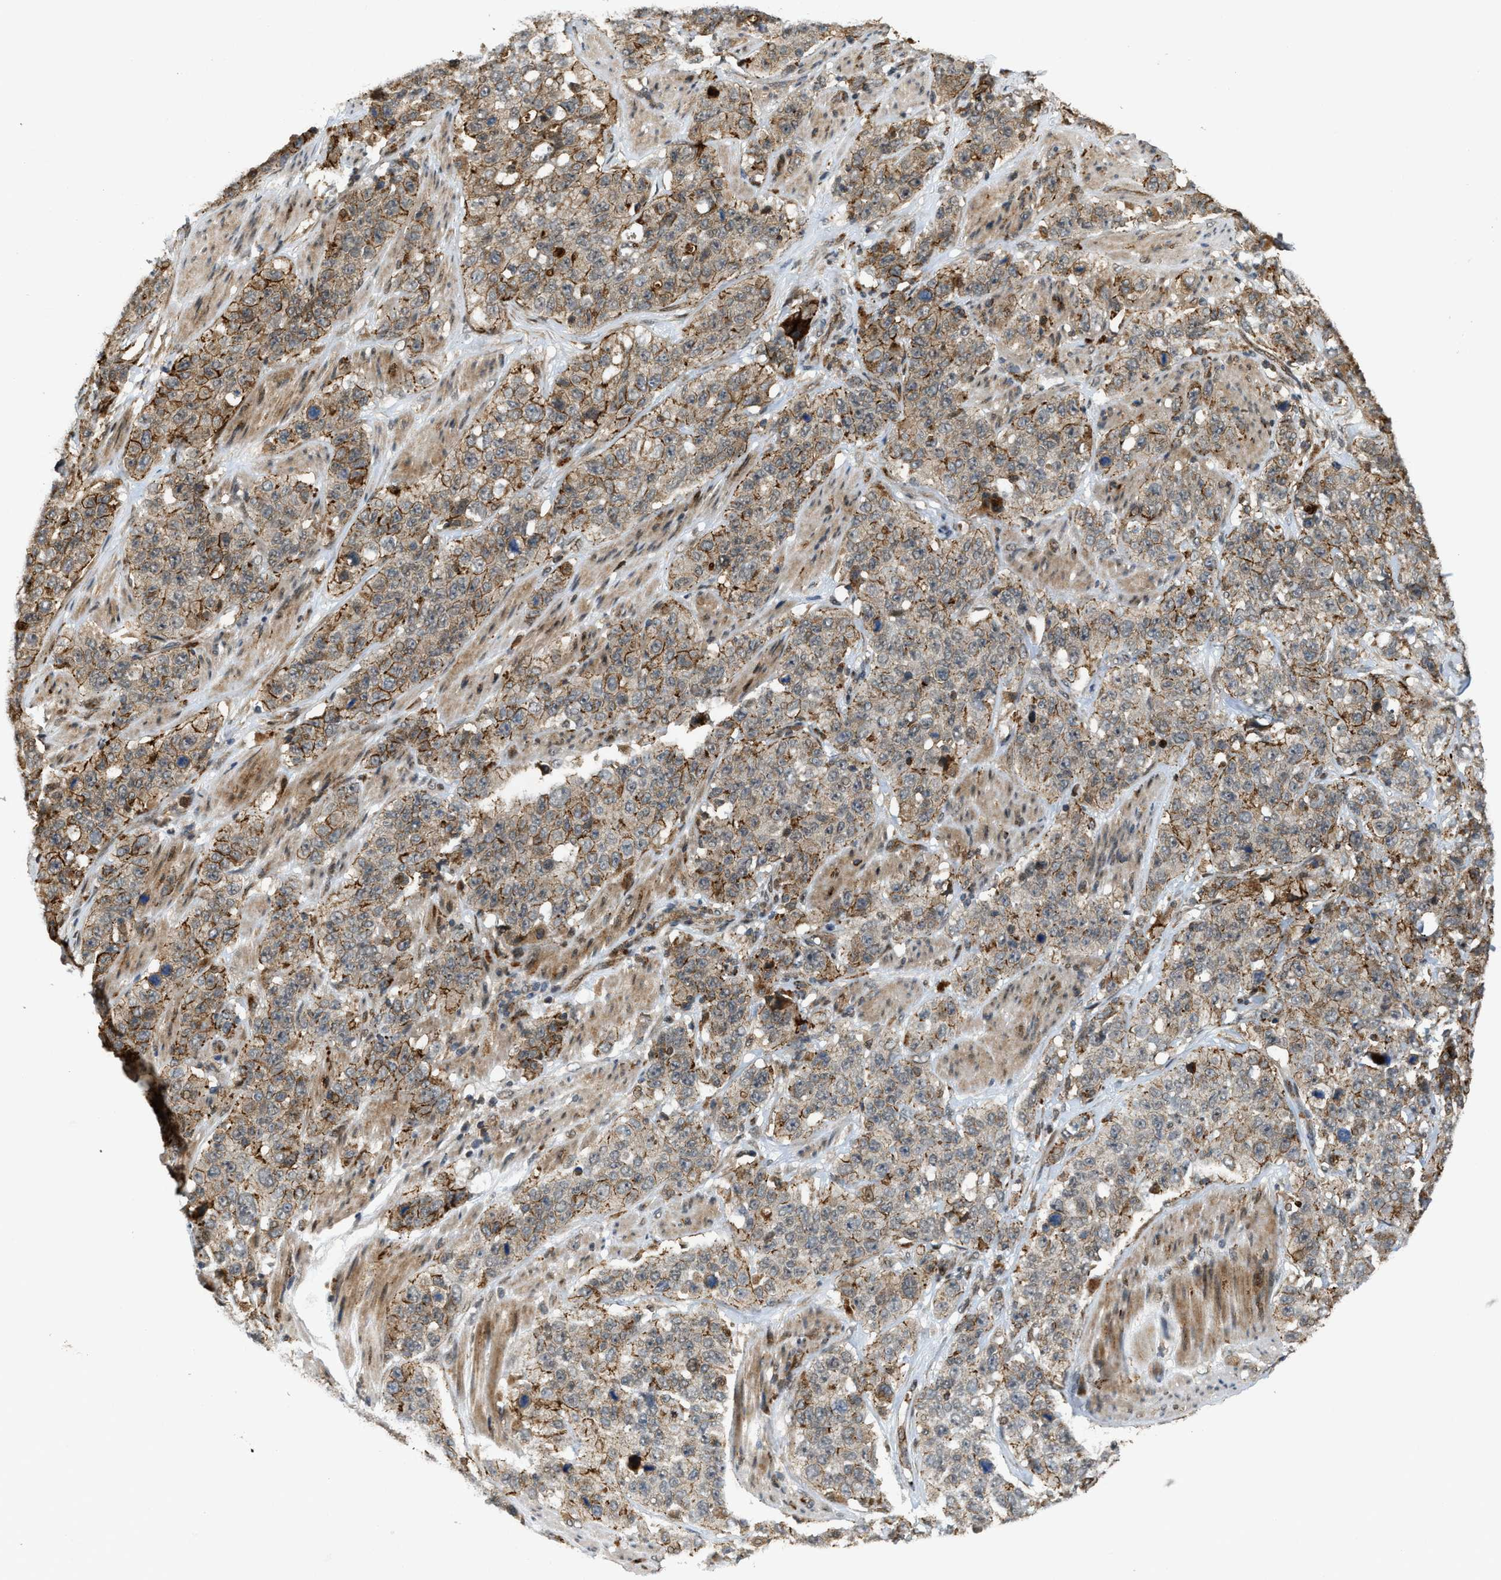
{"staining": {"intensity": "moderate", "quantity": ">75%", "location": "cytoplasmic/membranous"}, "tissue": "stomach cancer", "cell_type": "Tumor cells", "image_type": "cancer", "snomed": [{"axis": "morphology", "description": "Adenocarcinoma, NOS"}, {"axis": "topography", "description": "Stomach"}], "caption": "Moderate cytoplasmic/membranous protein positivity is identified in approximately >75% of tumor cells in stomach cancer. (DAB = brown stain, brightfield microscopy at high magnification).", "gene": "DPF2", "patient": {"sex": "male", "age": 48}}